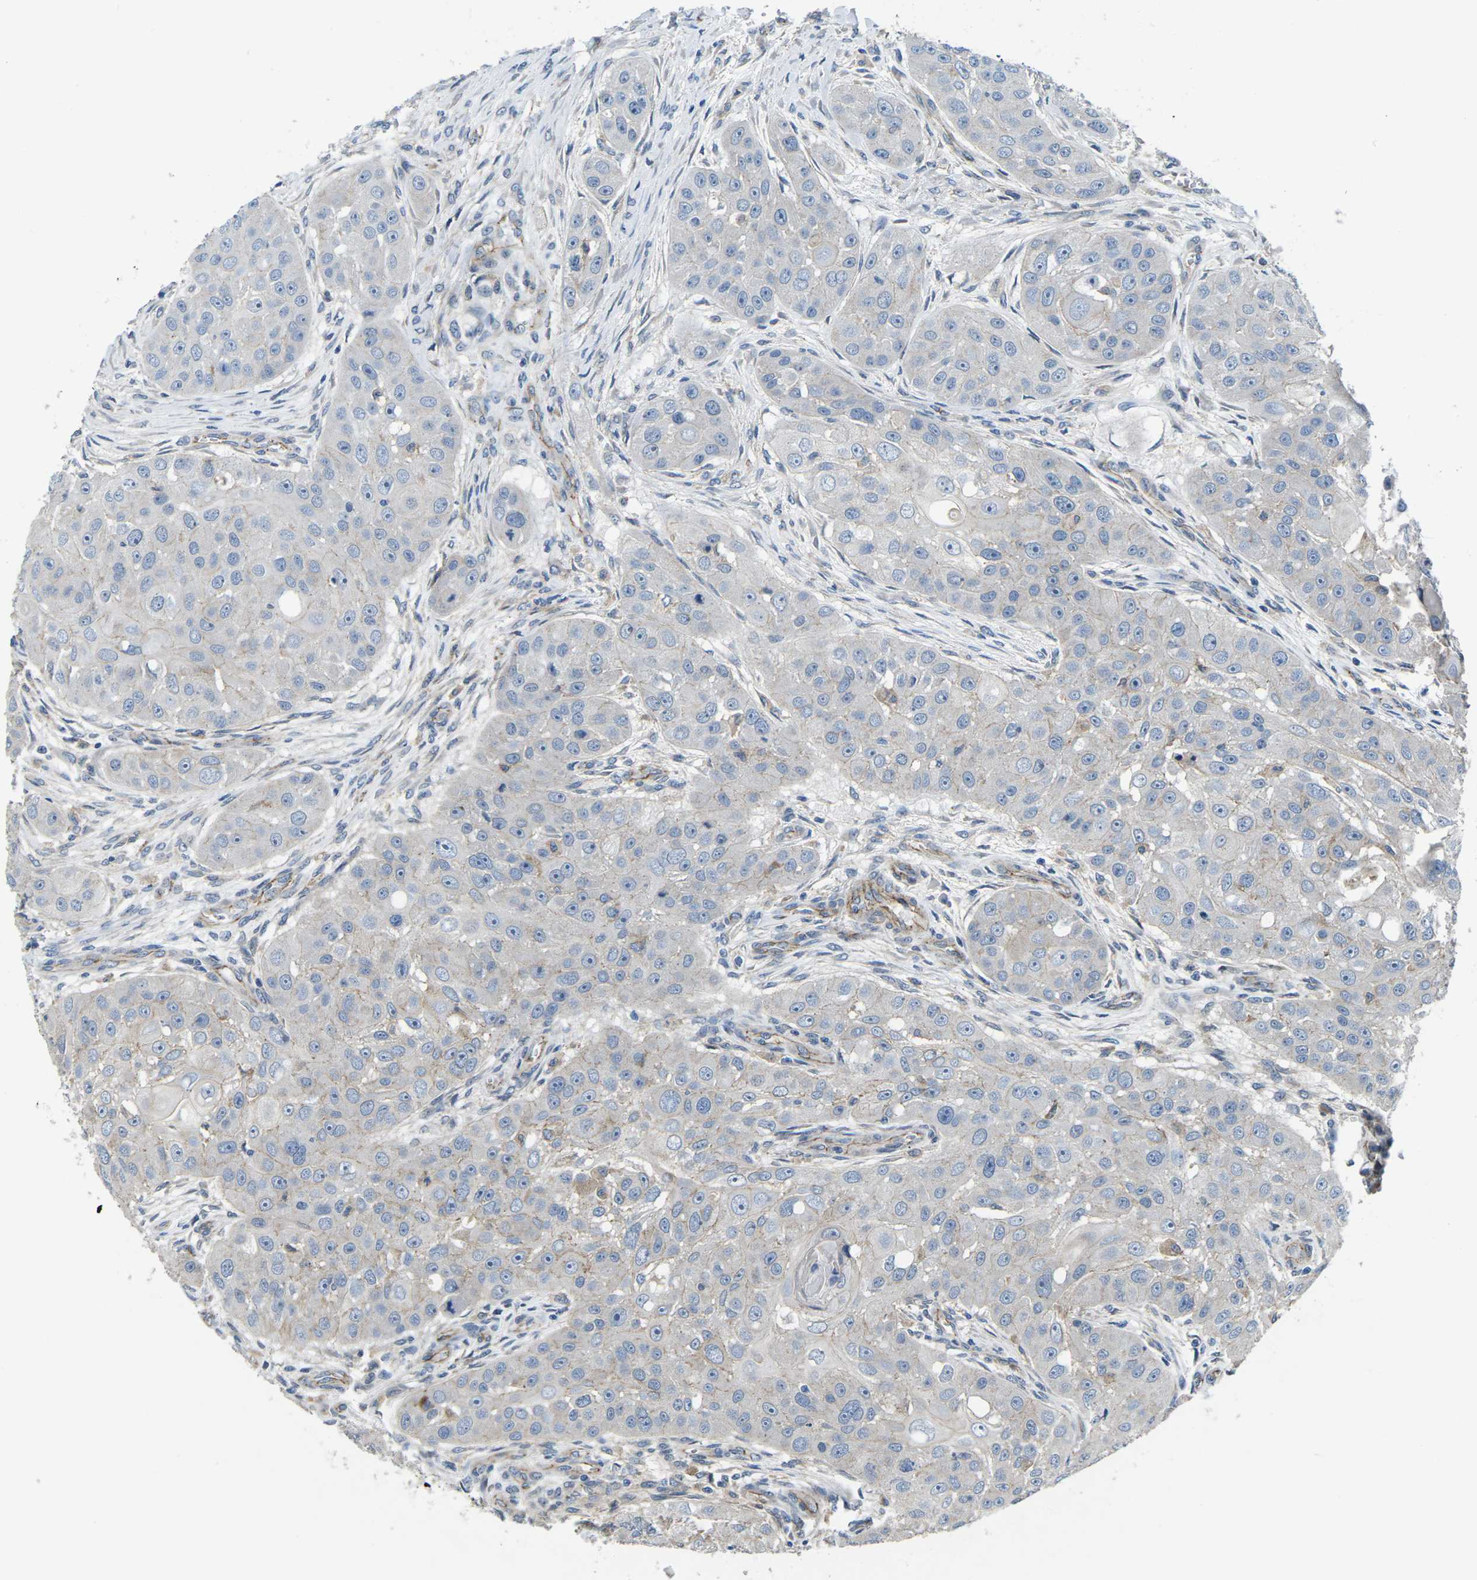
{"staining": {"intensity": "negative", "quantity": "none", "location": "none"}, "tissue": "head and neck cancer", "cell_type": "Tumor cells", "image_type": "cancer", "snomed": [{"axis": "morphology", "description": "Normal tissue, NOS"}, {"axis": "morphology", "description": "Squamous cell carcinoma, NOS"}, {"axis": "topography", "description": "Skeletal muscle"}, {"axis": "topography", "description": "Head-Neck"}], "caption": "DAB immunohistochemical staining of human head and neck squamous cell carcinoma exhibits no significant expression in tumor cells. (DAB (3,3'-diaminobenzidine) immunohistochemistry (IHC) with hematoxylin counter stain).", "gene": "CTNND1", "patient": {"sex": "male", "age": 51}}